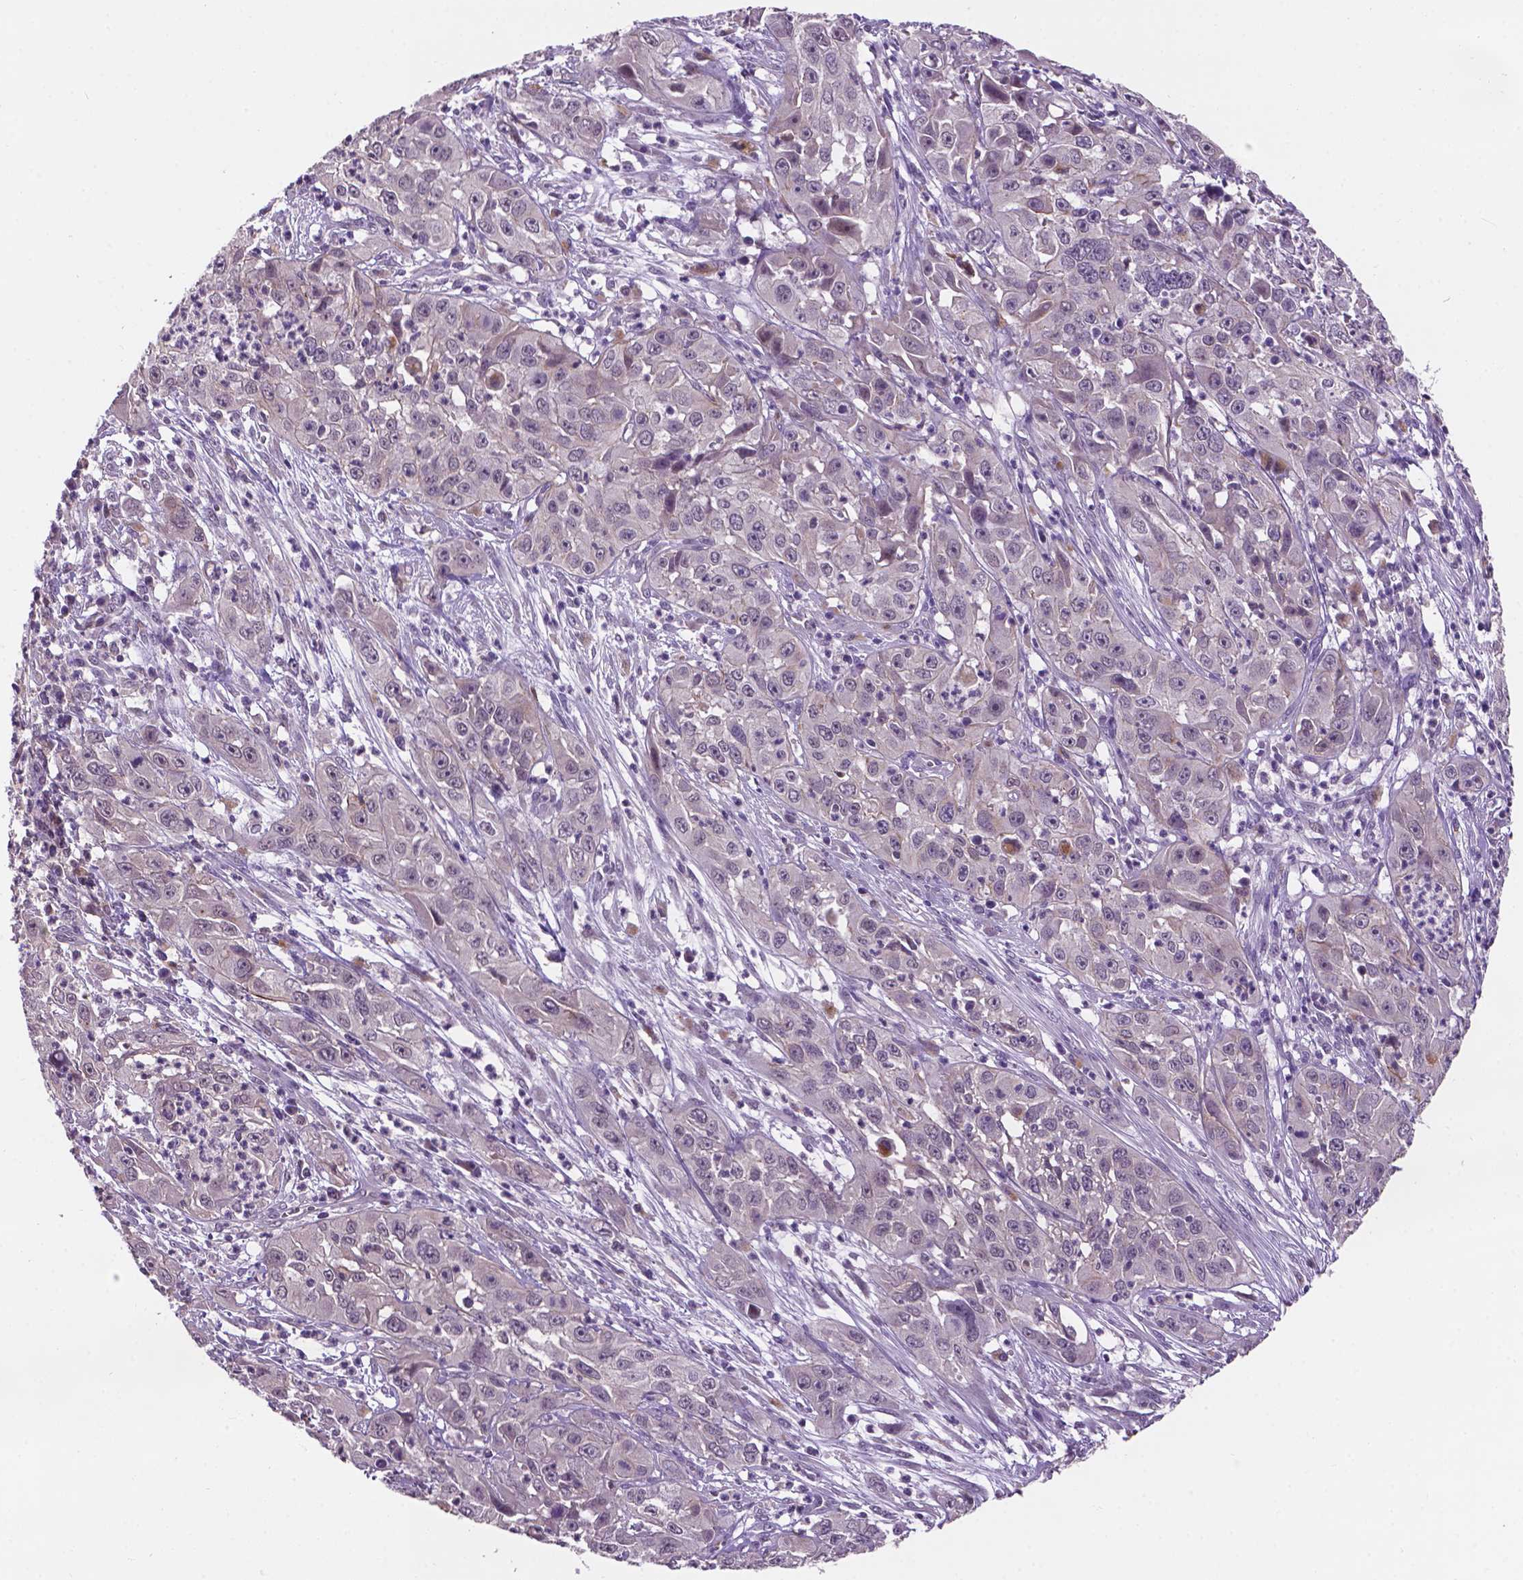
{"staining": {"intensity": "negative", "quantity": "none", "location": "none"}, "tissue": "cervical cancer", "cell_type": "Tumor cells", "image_type": "cancer", "snomed": [{"axis": "morphology", "description": "Squamous cell carcinoma, NOS"}, {"axis": "topography", "description": "Cervix"}], "caption": "There is no significant positivity in tumor cells of squamous cell carcinoma (cervical).", "gene": "GXYLT2", "patient": {"sex": "female", "age": 32}}